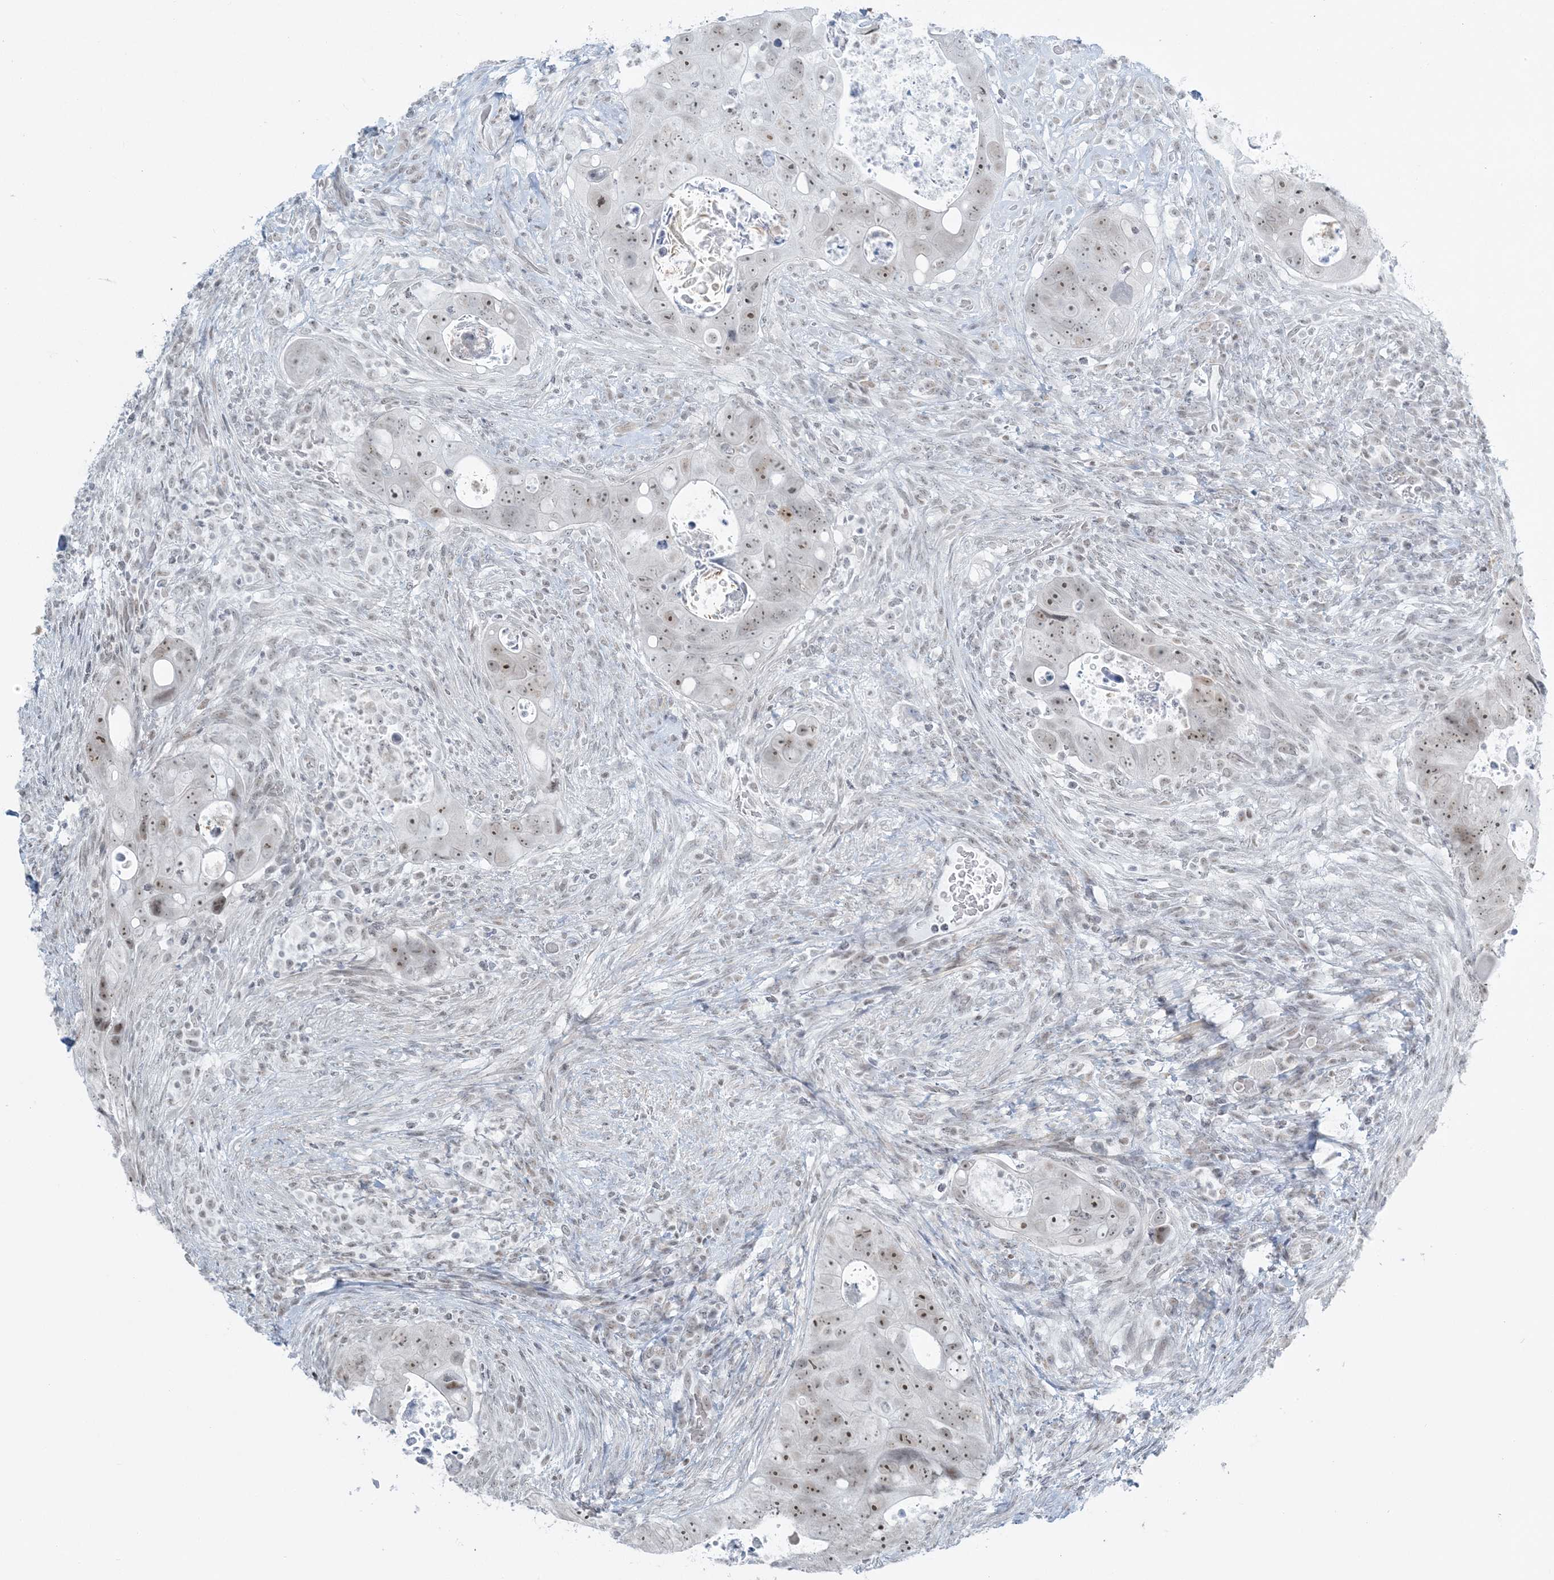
{"staining": {"intensity": "weak", "quantity": ">75%", "location": "nuclear"}, "tissue": "colorectal cancer", "cell_type": "Tumor cells", "image_type": "cancer", "snomed": [{"axis": "morphology", "description": "Adenocarcinoma, NOS"}, {"axis": "topography", "description": "Rectum"}], "caption": "The micrograph shows a brown stain indicating the presence of a protein in the nuclear of tumor cells in colorectal cancer.", "gene": "ZNF787", "patient": {"sex": "male", "age": 59}}